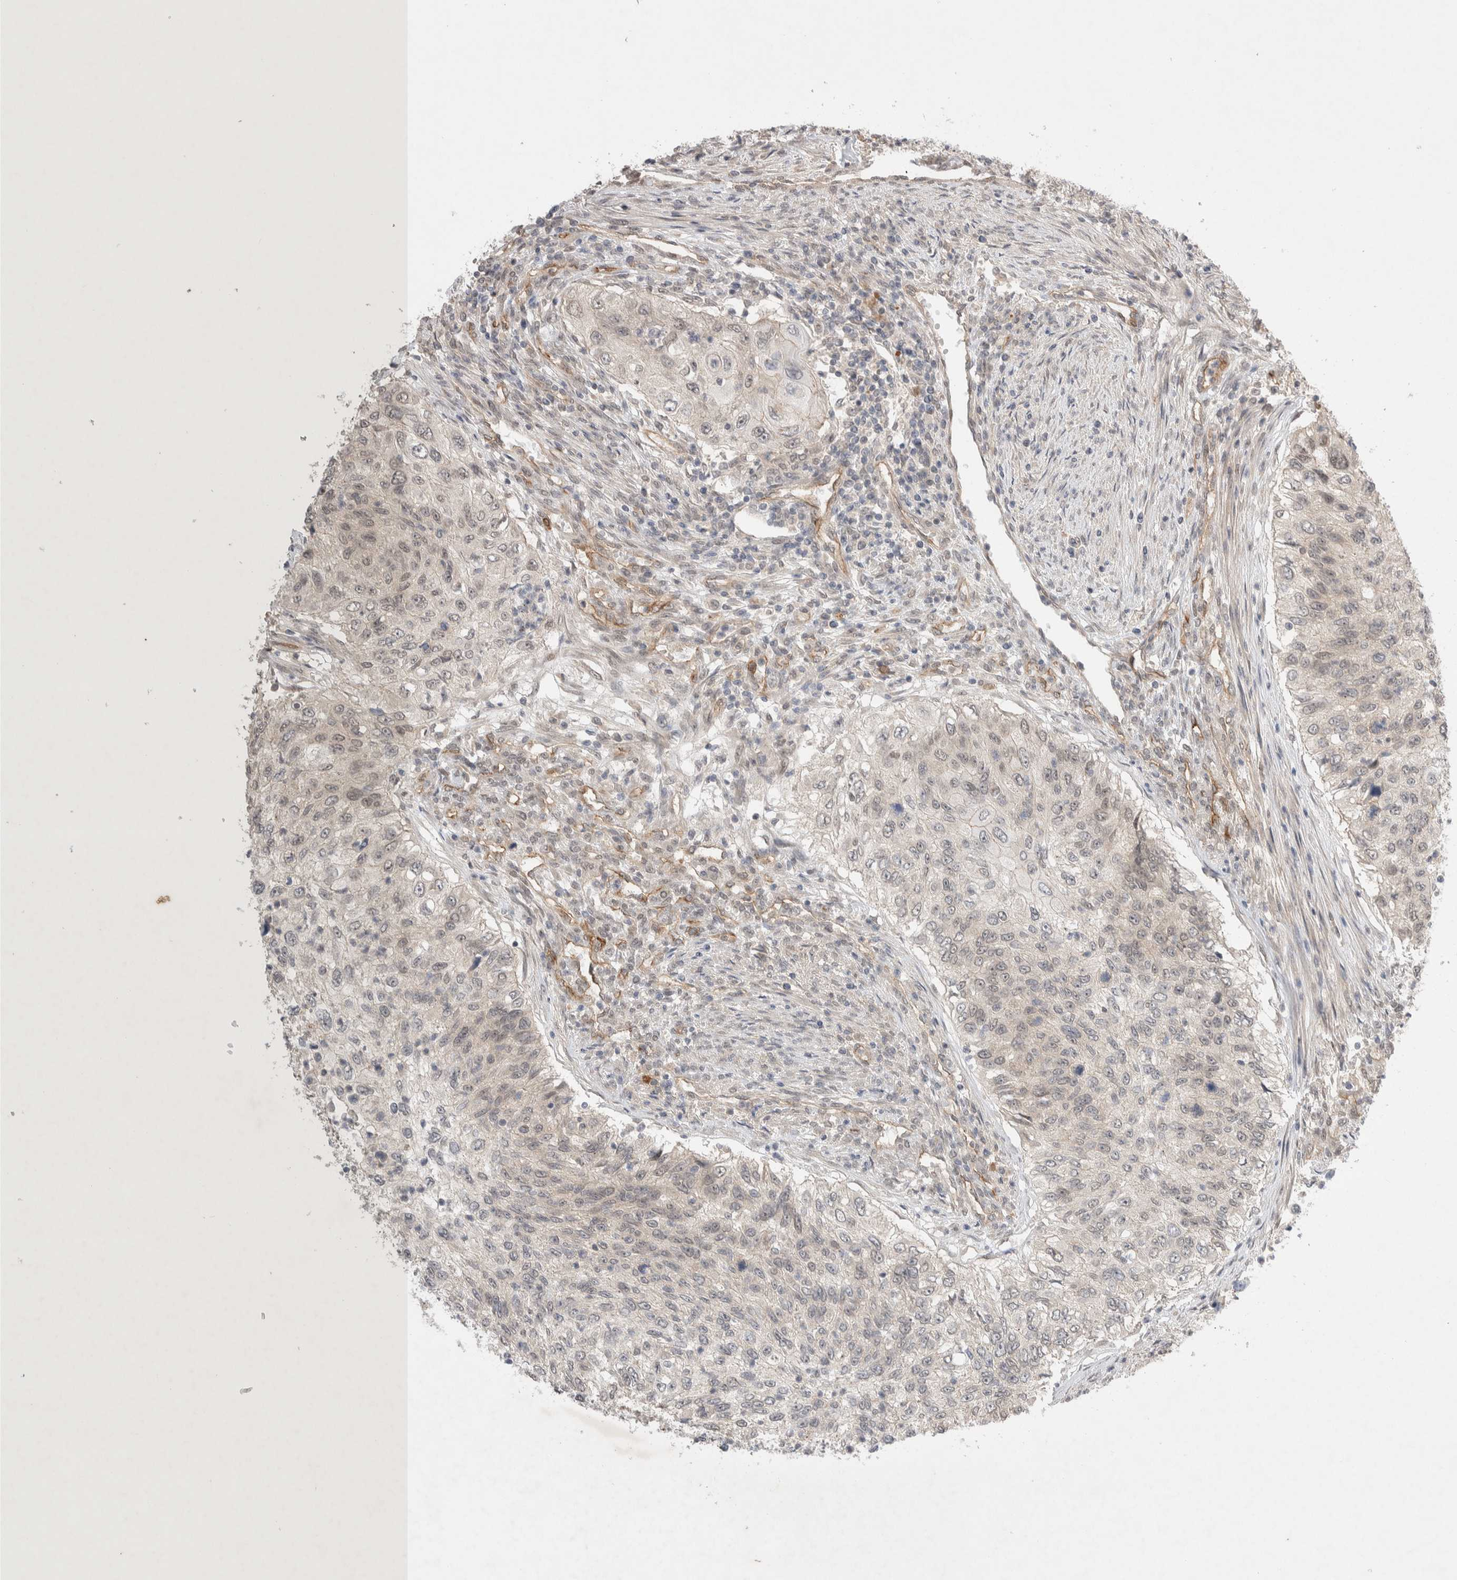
{"staining": {"intensity": "negative", "quantity": "none", "location": "none"}, "tissue": "urothelial cancer", "cell_type": "Tumor cells", "image_type": "cancer", "snomed": [{"axis": "morphology", "description": "Urothelial carcinoma, High grade"}, {"axis": "topography", "description": "Urinary bladder"}], "caption": "Urothelial cancer was stained to show a protein in brown. There is no significant staining in tumor cells.", "gene": "ZNF704", "patient": {"sex": "female", "age": 60}}